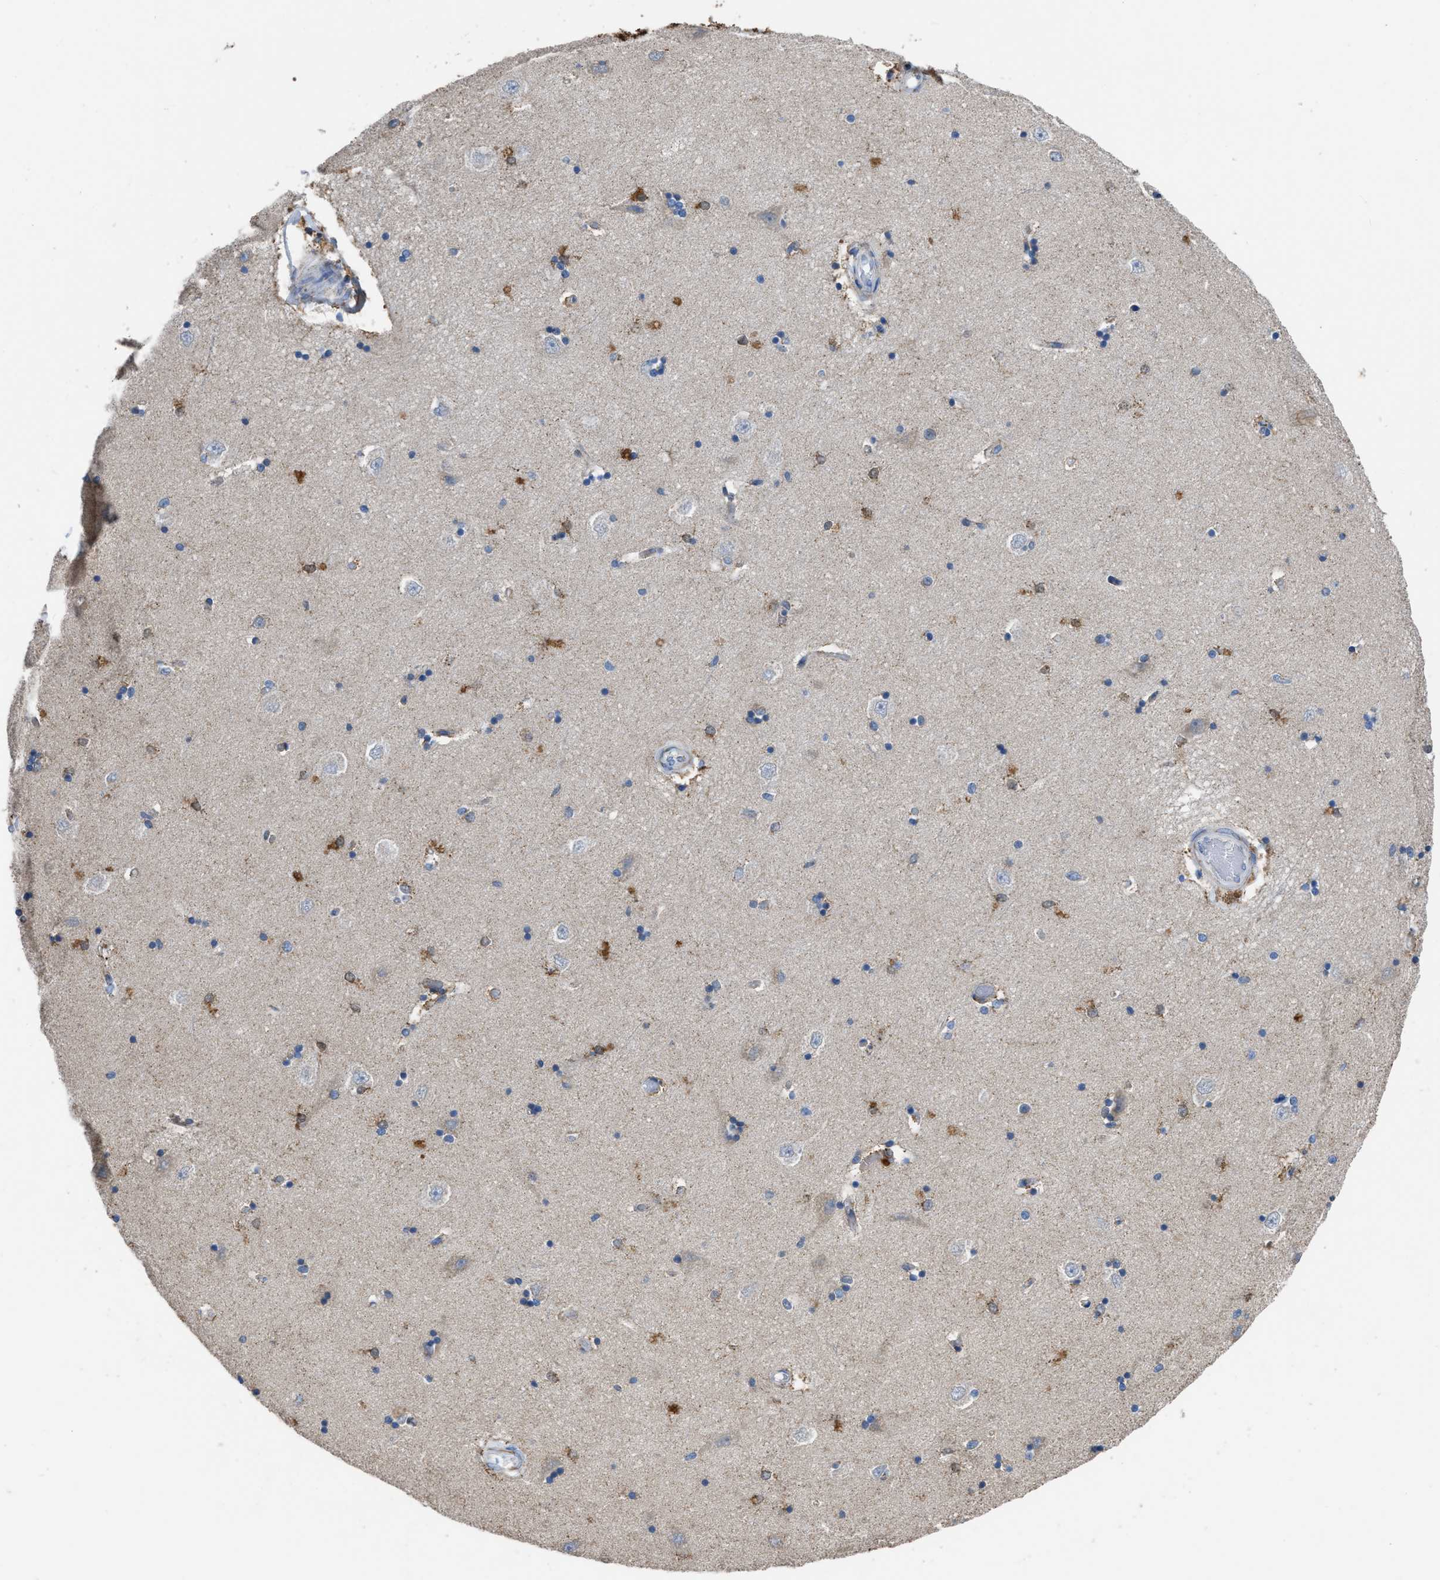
{"staining": {"intensity": "moderate", "quantity": ">75%", "location": "cytoplasmic/membranous"}, "tissue": "hippocampus", "cell_type": "Glial cells", "image_type": "normal", "snomed": [{"axis": "morphology", "description": "Normal tissue, NOS"}, {"axis": "topography", "description": "Hippocampus"}], "caption": "Human hippocampus stained with a brown dye exhibits moderate cytoplasmic/membranous positive staining in approximately >75% of glial cells.", "gene": "ETFB", "patient": {"sex": "male", "age": 45}}